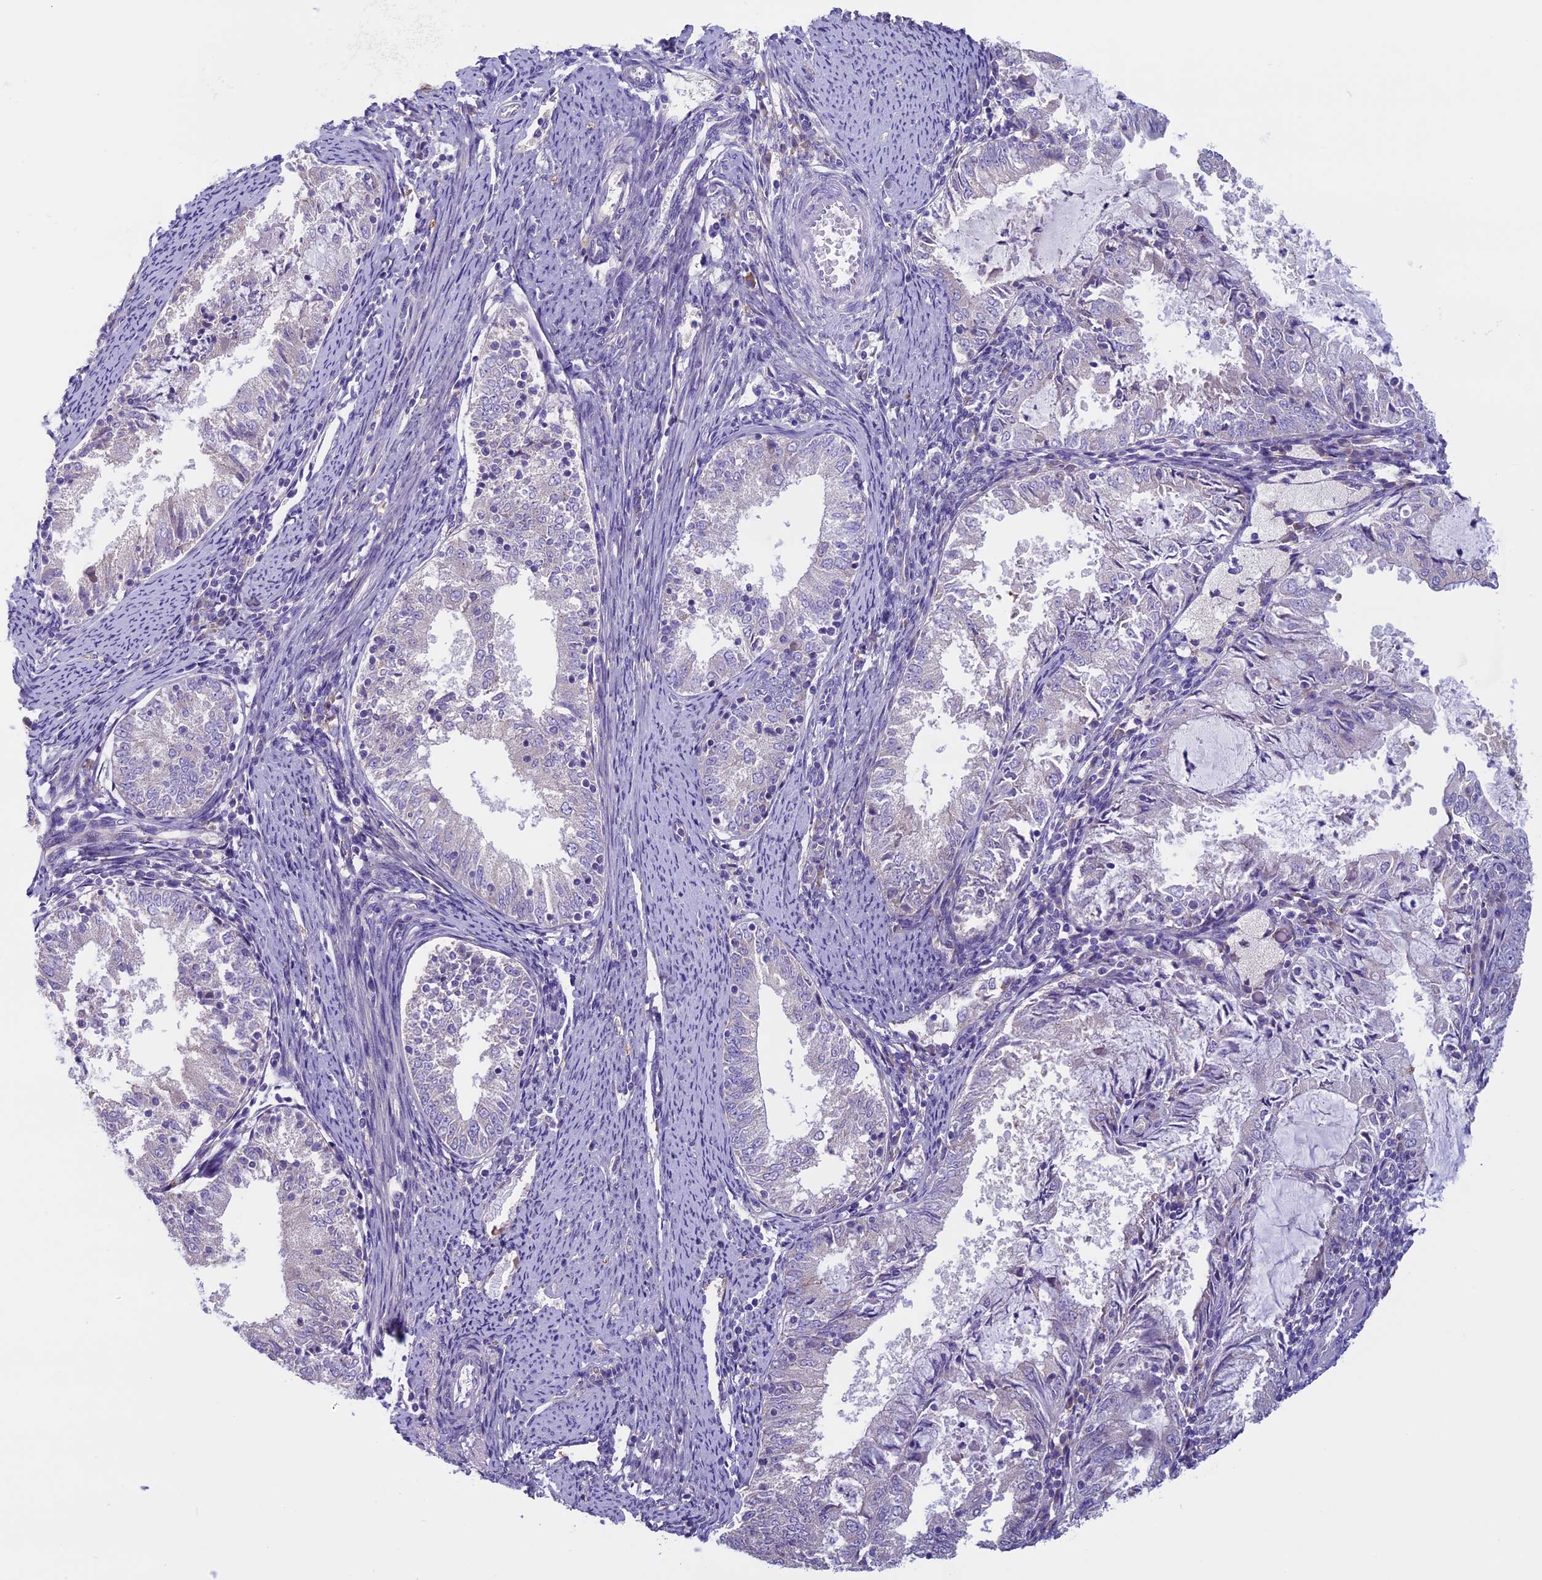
{"staining": {"intensity": "negative", "quantity": "none", "location": "none"}, "tissue": "endometrial cancer", "cell_type": "Tumor cells", "image_type": "cancer", "snomed": [{"axis": "morphology", "description": "Adenocarcinoma, NOS"}, {"axis": "topography", "description": "Endometrium"}], "caption": "There is no significant staining in tumor cells of endometrial cancer. The staining is performed using DAB (3,3'-diaminobenzidine) brown chromogen with nuclei counter-stained in using hematoxylin.", "gene": "DCTN5", "patient": {"sex": "female", "age": 57}}